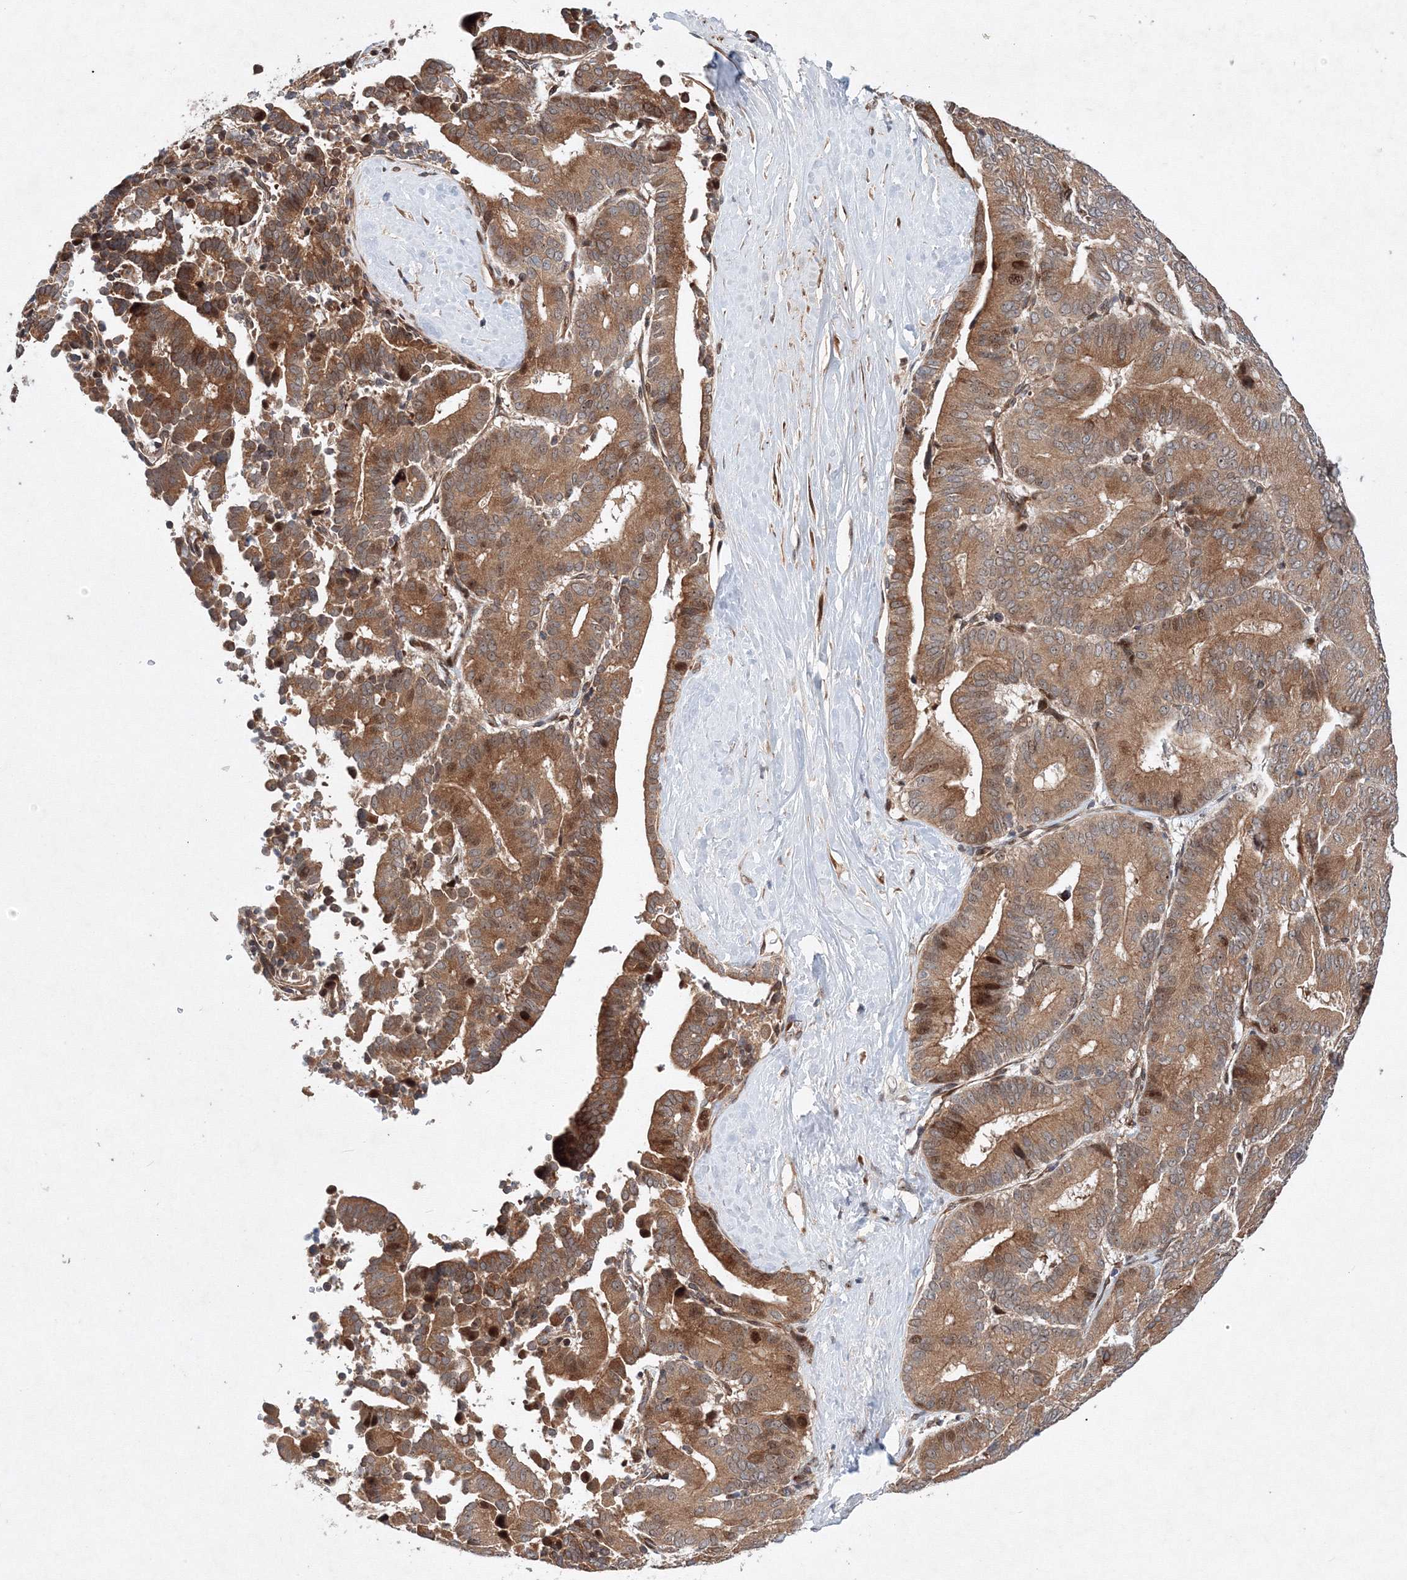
{"staining": {"intensity": "moderate", "quantity": ">75%", "location": "cytoplasmic/membranous"}, "tissue": "liver cancer", "cell_type": "Tumor cells", "image_type": "cancer", "snomed": [{"axis": "morphology", "description": "Cholangiocarcinoma"}, {"axis": "topography", "description": "Liver"}], "caption": "Approximately >75% of tumor cells in human liver cholangiocarcinoma exhibit moderate cytoplasmic/membranous protein staining as visualized by brown immunohistochemical staining.", "gene": "ANKAR", "patient": {"sex": "female", "age": 75}}